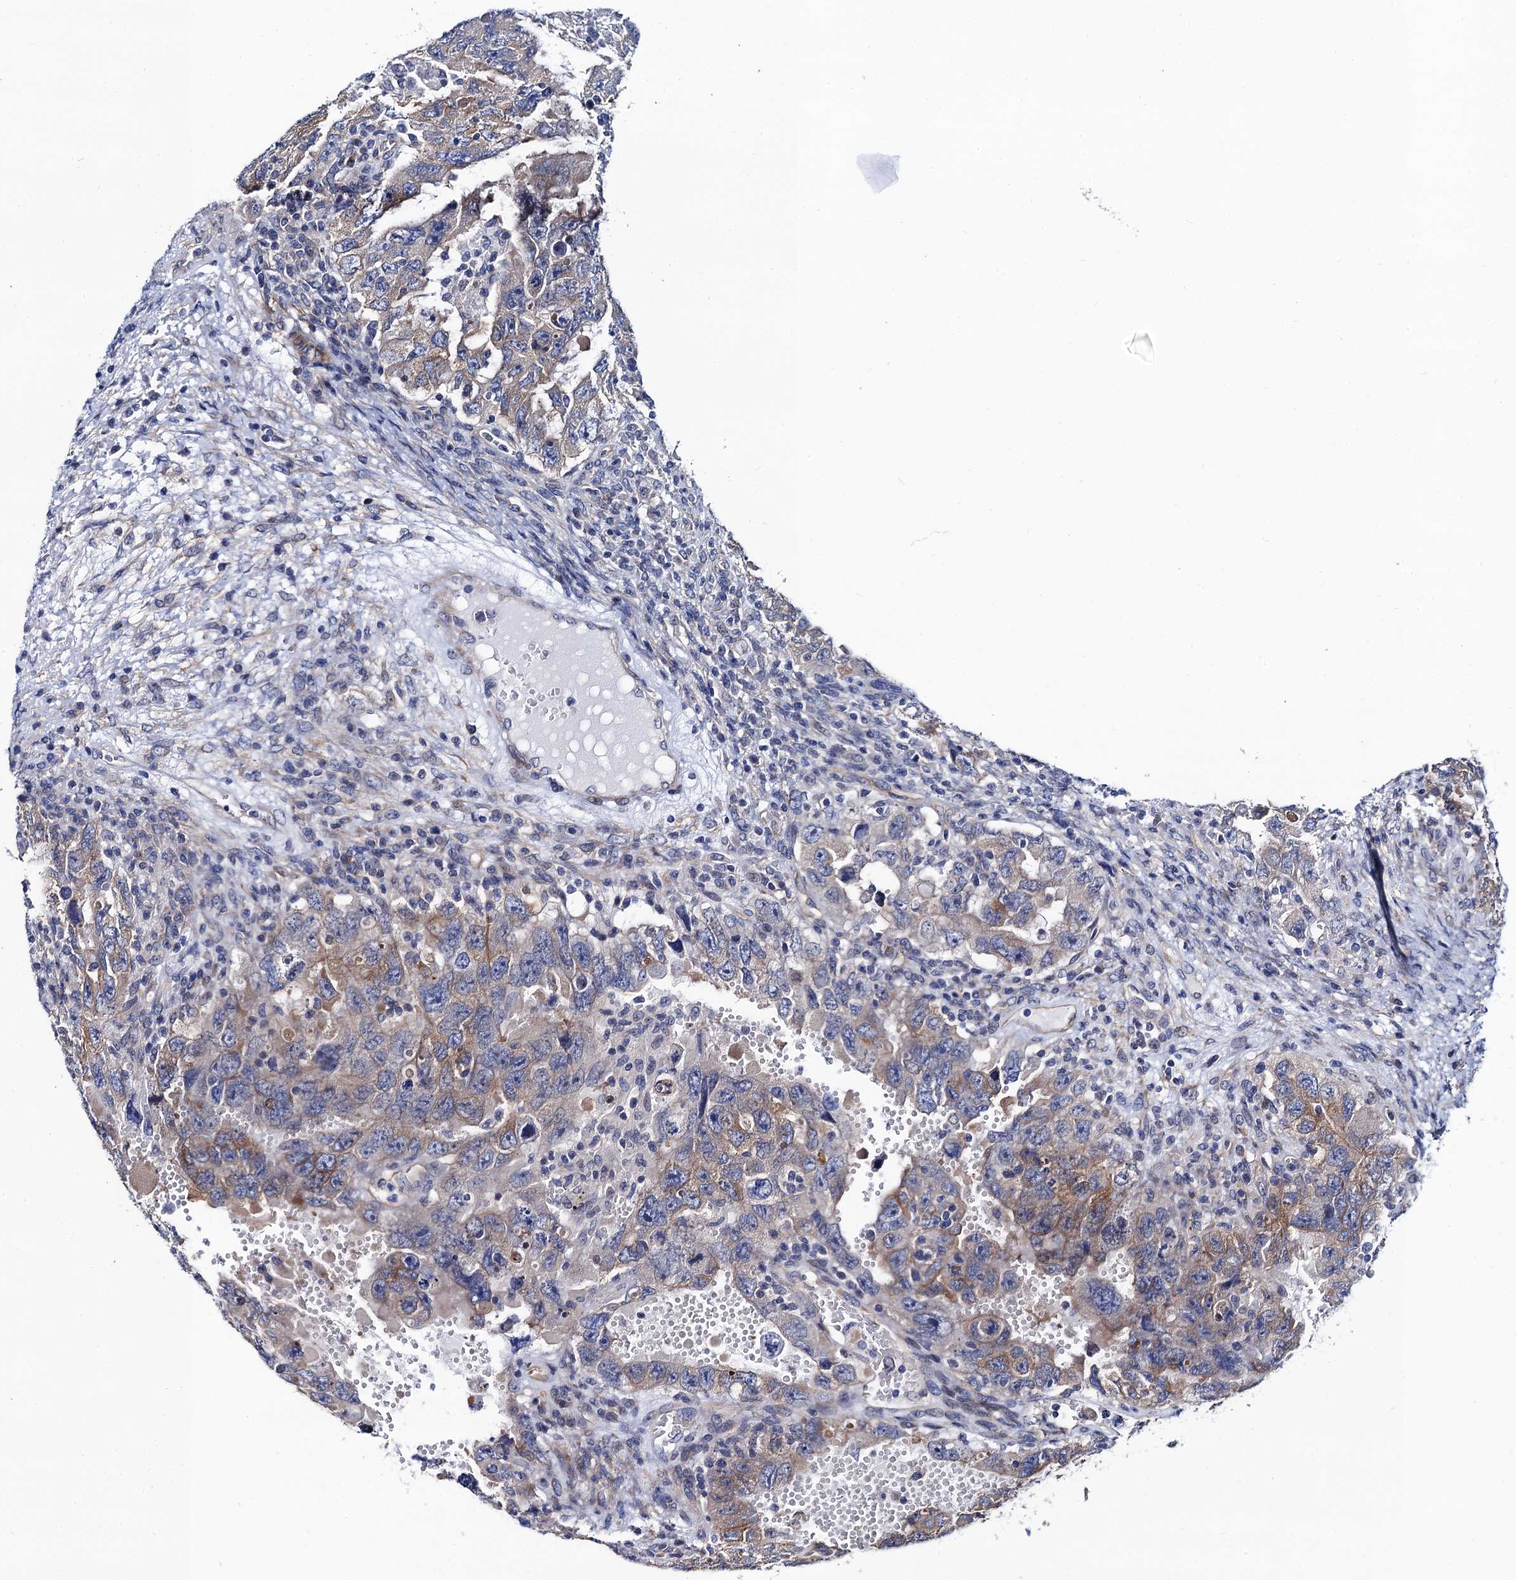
{"staining": {"intensity": "weak", "quantity": "<25%", "location": "cytoplasmic/membranous"}, "tissue": "testis cancer", "cell_type": "Tumor cells", "image_type": "cancer", "snomed": [{"axis": "morphology", "description": "Carcinoma, Embryonal, NOS"}, {"axis": "topography", "description": "Testis"}], "caption": "Testis cancer (embryonal carcinoma) was stained to show a protein in brown. There is no significant staining in tumor cells. (DAB (3,3'-diaminobenzidine) immunohistochemistry (IHC), high magnification).", "gene": "ZDHHC18", "patient": {"sex": "male", "age": 26}}